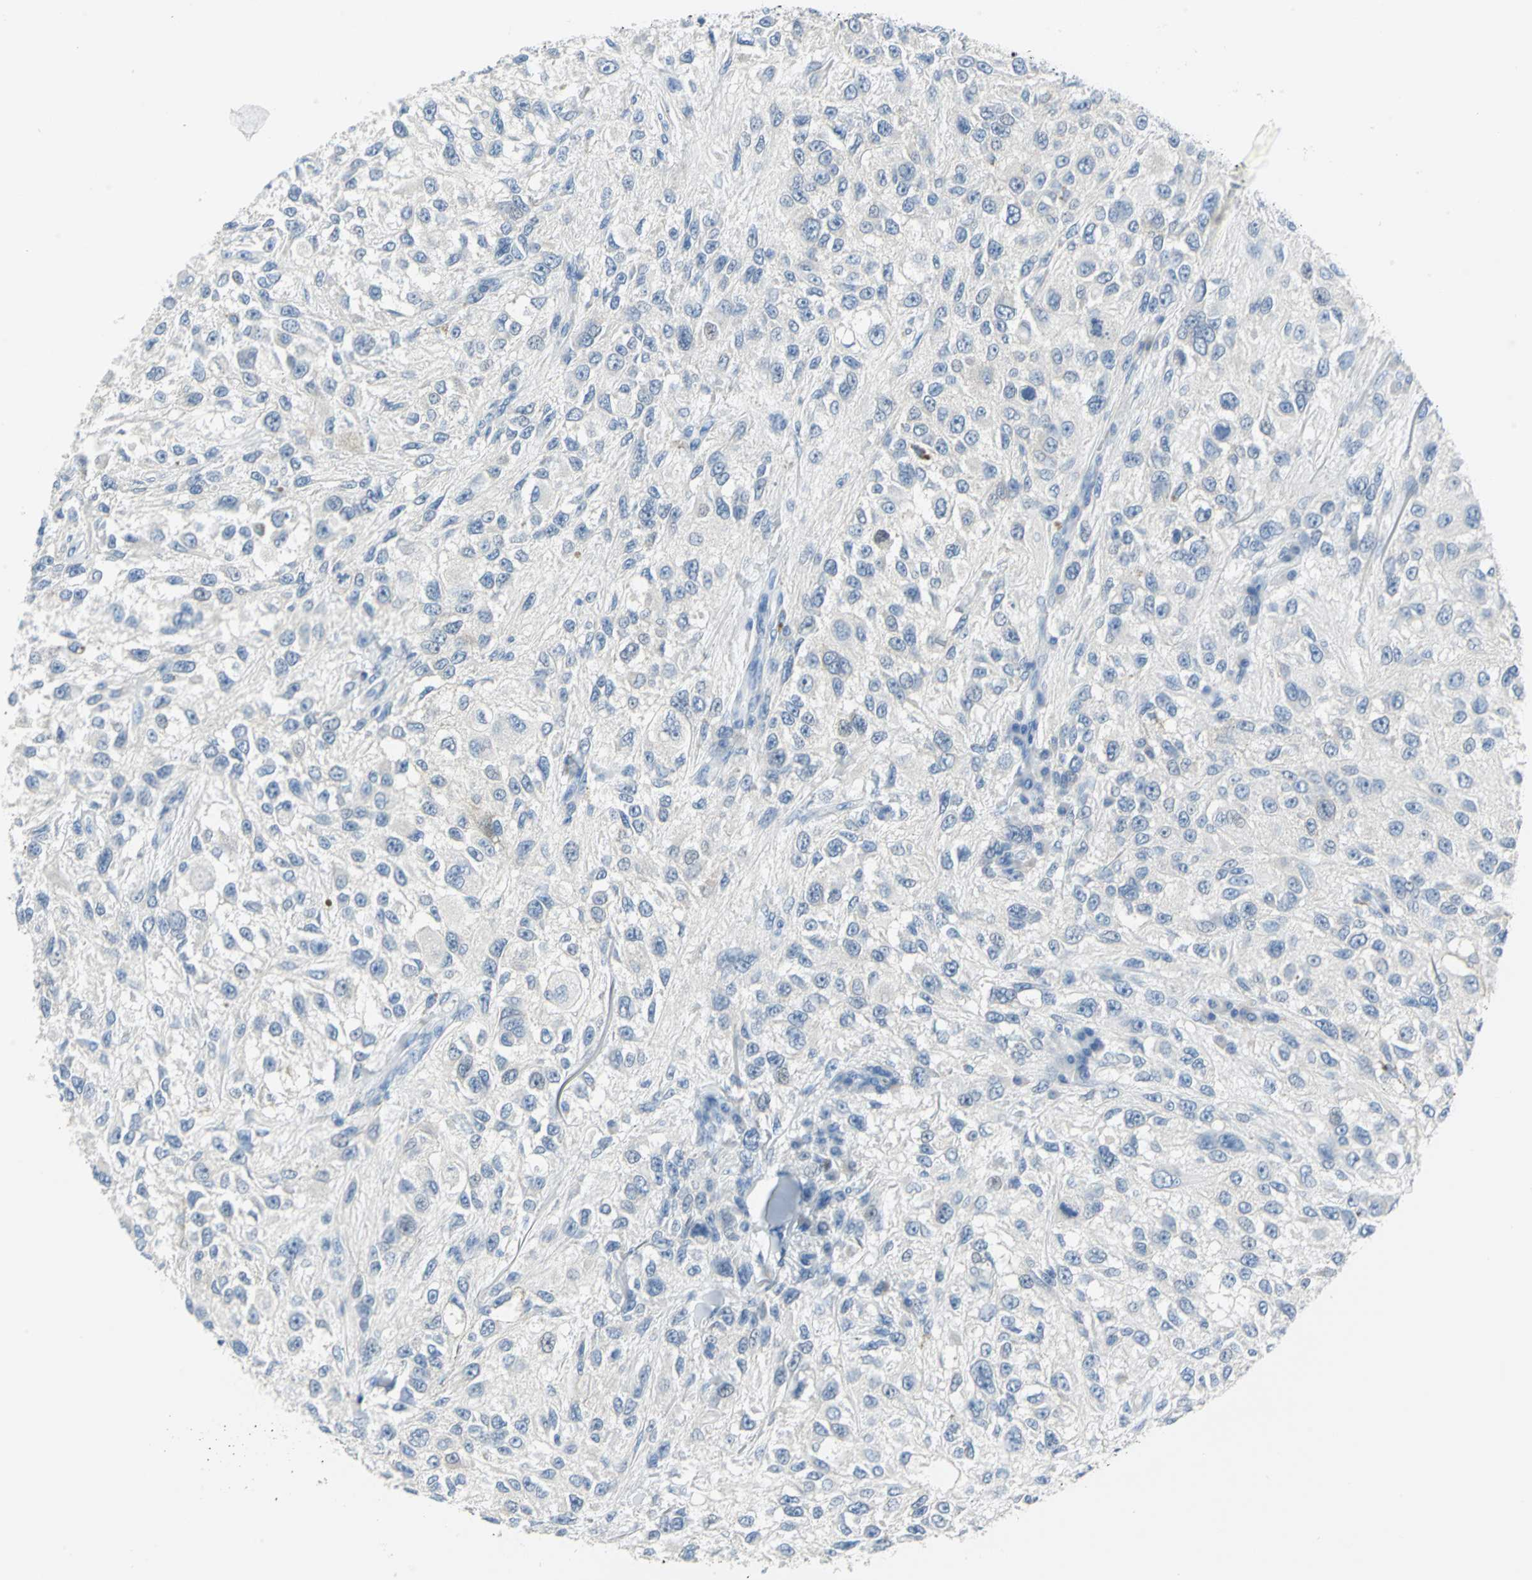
{"staining": {"intensity": "negative", "quantity": "none", "location": "none"}, "tissue": "melanoma", "cell_type": "Tumor cells", "image_type": "cancer", "snomed": [{"axis": "morphology", "description": "Necrosis, NOS"}, {"axis": "morphology", "description": "Malignant melanoma, NOS"}, {"axis": "topography", "description": "Skin"}], "caption": "Immunohistochemistry (IHC) of melanoma reveals no positivity in tumor cells. (Brightfield microscopy of DAB (3,3'-diaminobenzidine) immunohistochemistry at high magnification).", "gene": "SFN", "patient": {"sex": "female", "age": 87}}